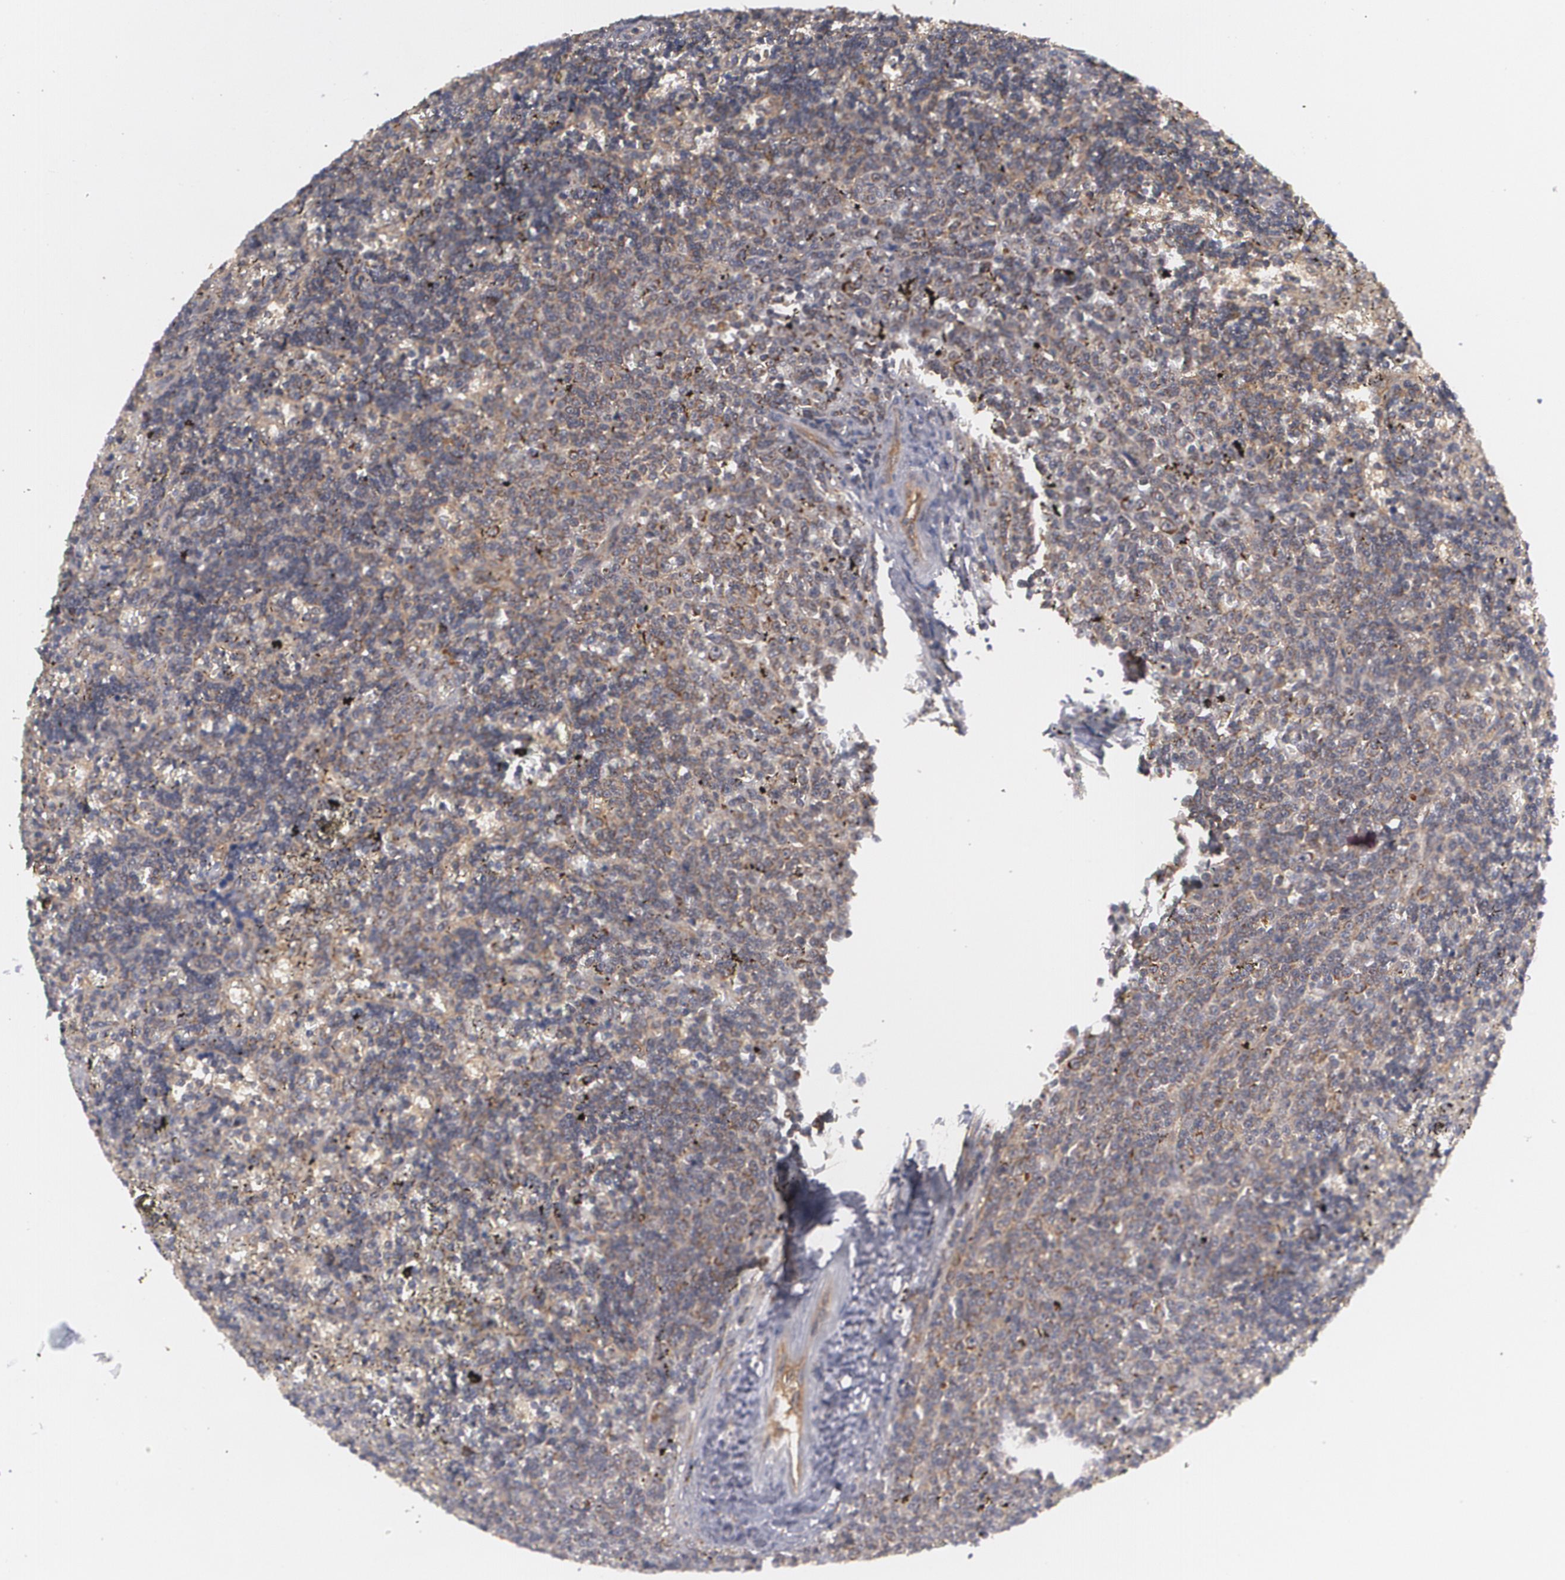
{"staining": {"intensity": "moderate", "quantity": ">75%", "location": "cytoplasmic/membranous"}, "tissue": "lymphoma", "cell_type": "Tumor cells", "image_type": "cancer", "snomed": [{"axis": "morphology", "description": "Malignant lymphoma, non-Hodgkin's type, Low grade"}, {"axis": "topography", "description": "Spleen"}], "caption": "A medium amount of moderate cytoplasmic/membranous positivity is seen in approximately >75% of tumor cells in lymphoma tissue.", "gene": "BMP6", "patient": {"sex": "male", "age": 60}}